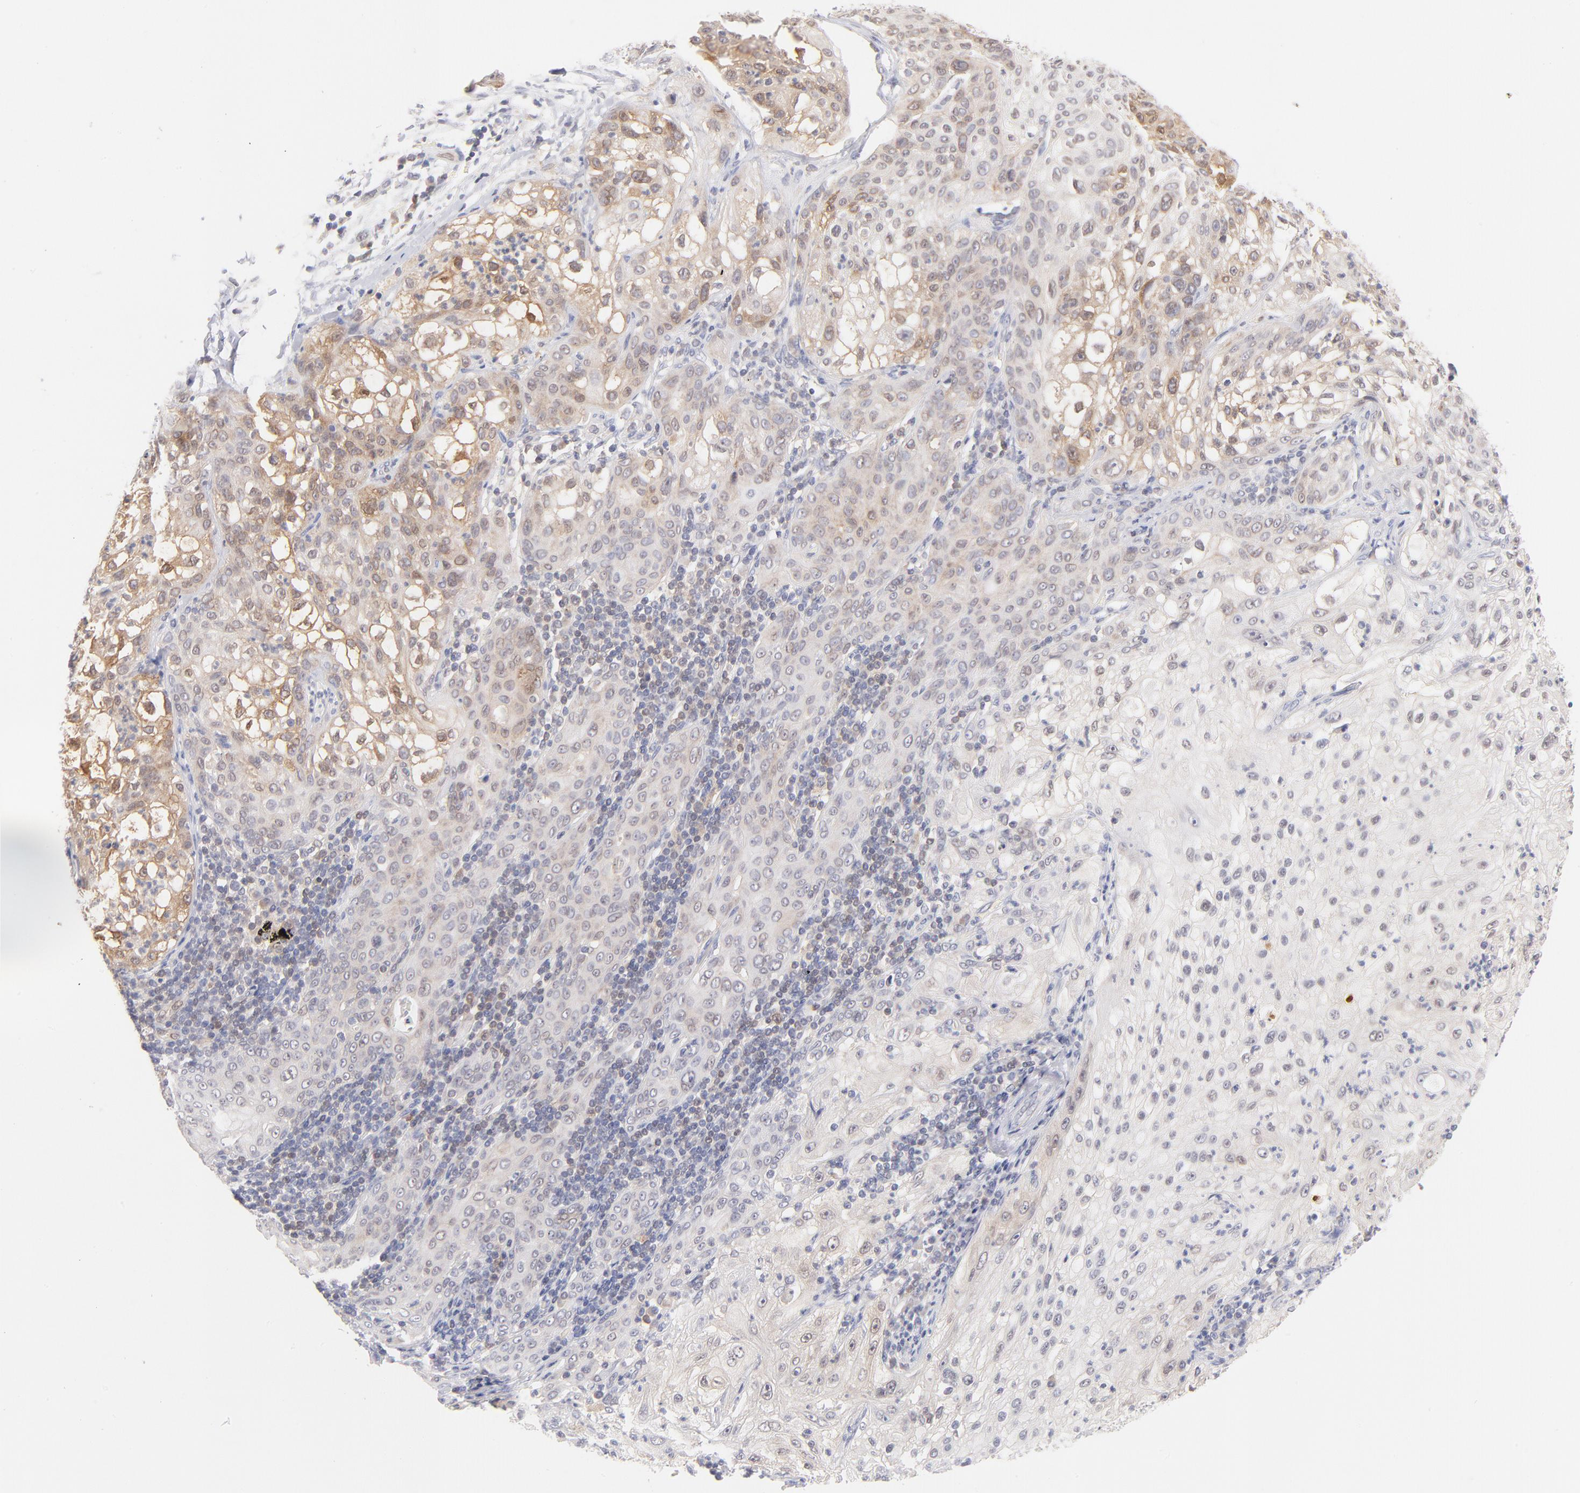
{"staining": {"intensity": "weak", "quantity": "25%-75%", "location": "cytoplasmic/membranous,nuclear"}, "tissue": "lung cancer", "cell_type": "Tumor cells", "image_type": "cancer", "snomed": [{"axis": "morphology", "description": "Inflammation, NOS"}, {"axis": "morphology", "description": "Squamous cell carcinoma, NOS"}, {"axis": "topography", "description": "Lymph node"}, {"axis": "topography", "description": "Soft tissue"}, {"axis": "topography", "description": "Lung"}], "caption": "Lung cancer stained for a protein (brown) reveals weak cytoplasmic/membranous and nuclear positive positivity in about 25%-75% of tumor cells.", "gene": "CASP6", "patient": {"sex": "male", "age": 66}}